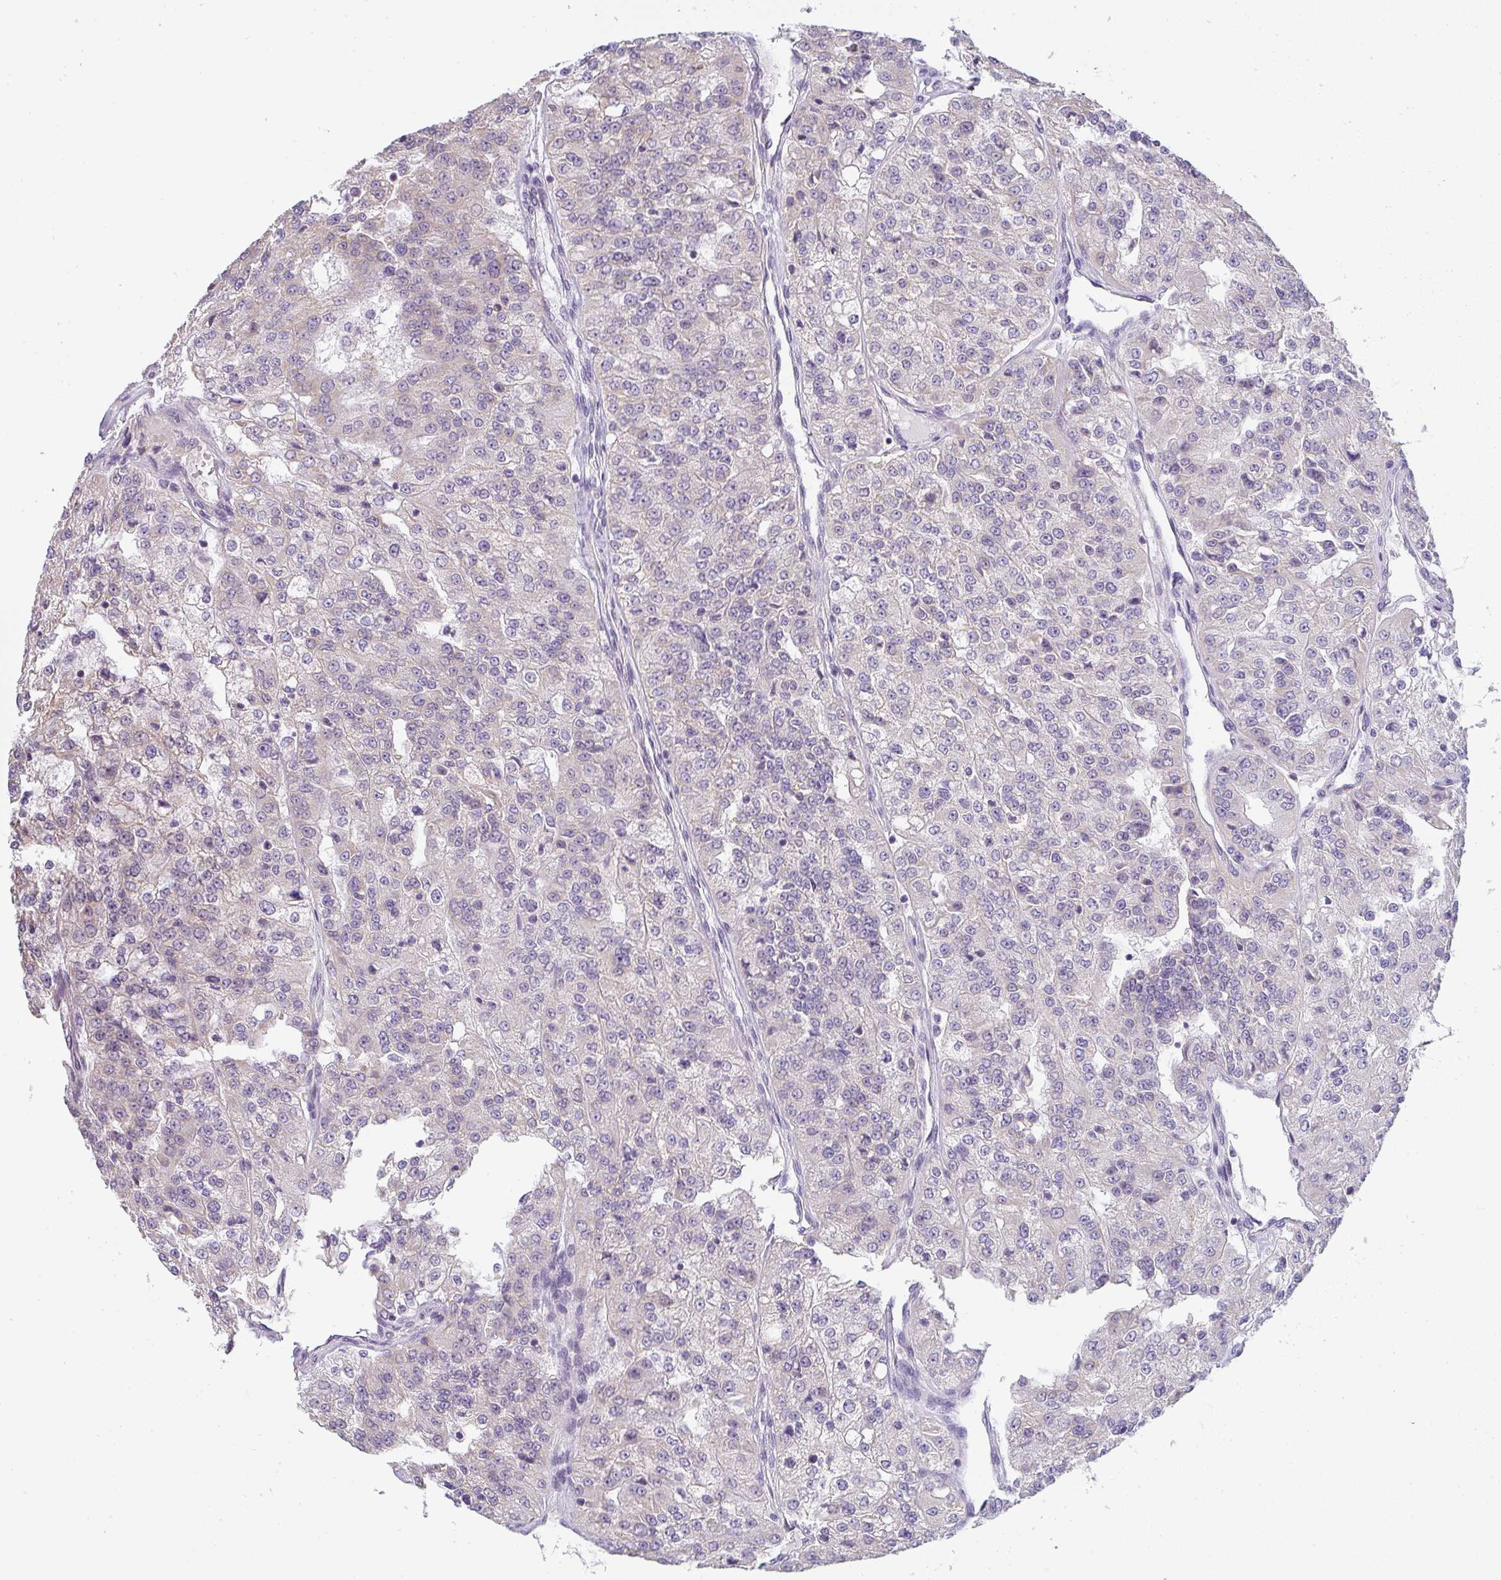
{"staining": {"intensity": "moderate", "quantity": "<25%", "location": "cytoplasmic/membranous"}, "tissue": "renal cancer", "cell_type": "Tumor cells", "image_type": "cancer", "snomed": [{"axis": "morphology", "description": "Adenocarcinoma, NOS"}, {"axis": "topography", "description": "Kidney"}], "caption": "Immunohistochemistry of human renal cancer (adenocarcinoma) shows low levels of moderate cytoplasmic/membranous expression in about <25% of tumor cells. (IHC, brightfield microscopy, high magnification).", "gene": "CACNA1S", "patient": {"sex": "female", "age": 63}}